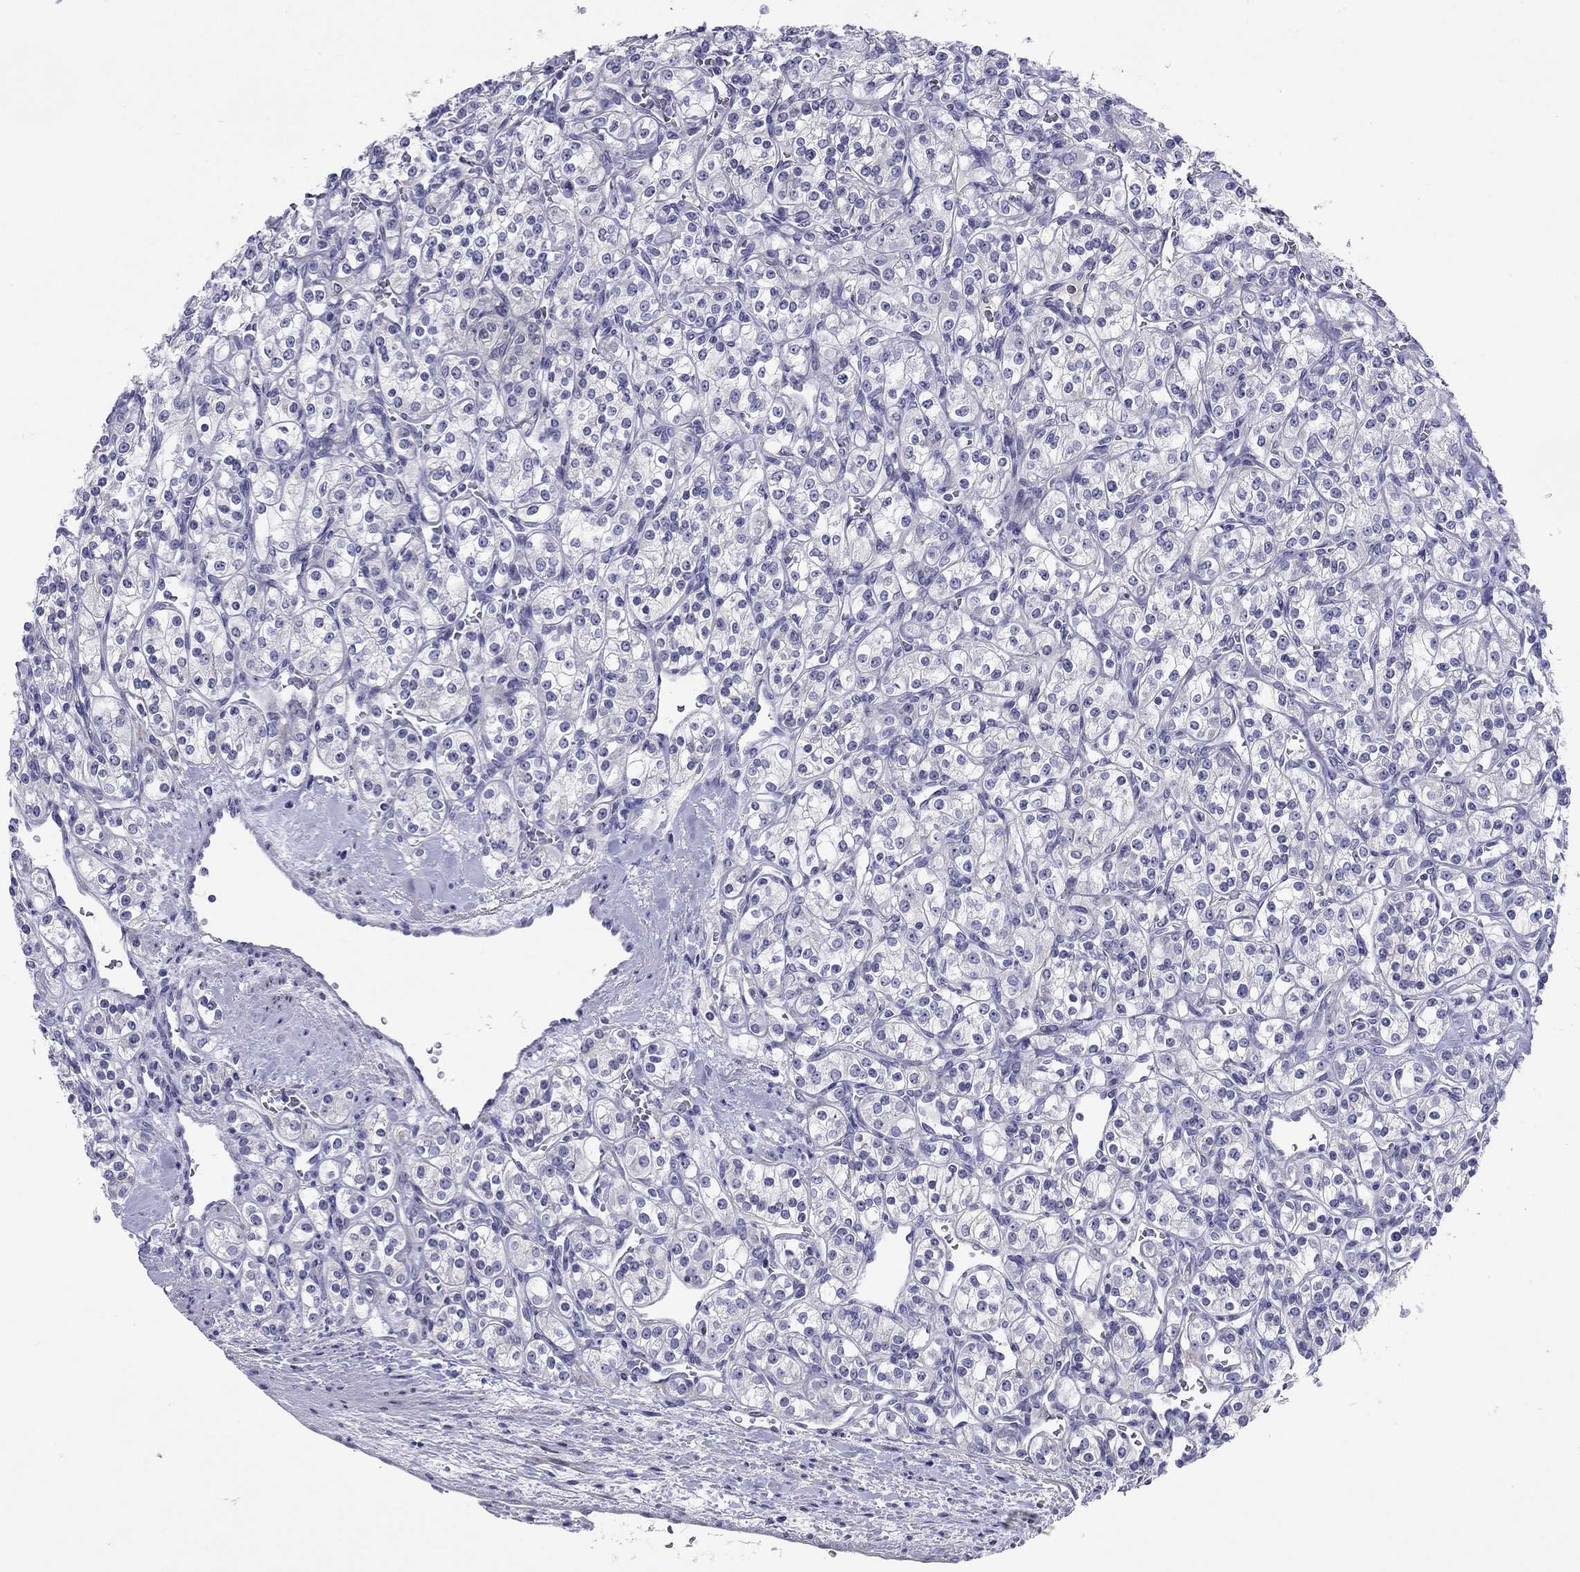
{"staining": {"intensity": "negative", "quantity": "none", "location": "none"}, "tissue": "renal cancer", "cell_type": "Tumor cells", "image_type": "cancer", "snomed": [{"axis": "morphology", "description": "Adenocarcinoma, NOS"}, {"axis": "topography", "description": "Kidney"}], "caption": "This photomicrograph is of renal adenocarcinoma stained with immunohistochemistry to label a protein in brown with the nuclei are counter-stained blue. There is no staining in tumor cells.", "gene": "CMYA5", "patient": {"sex": "male", "age": 77}}